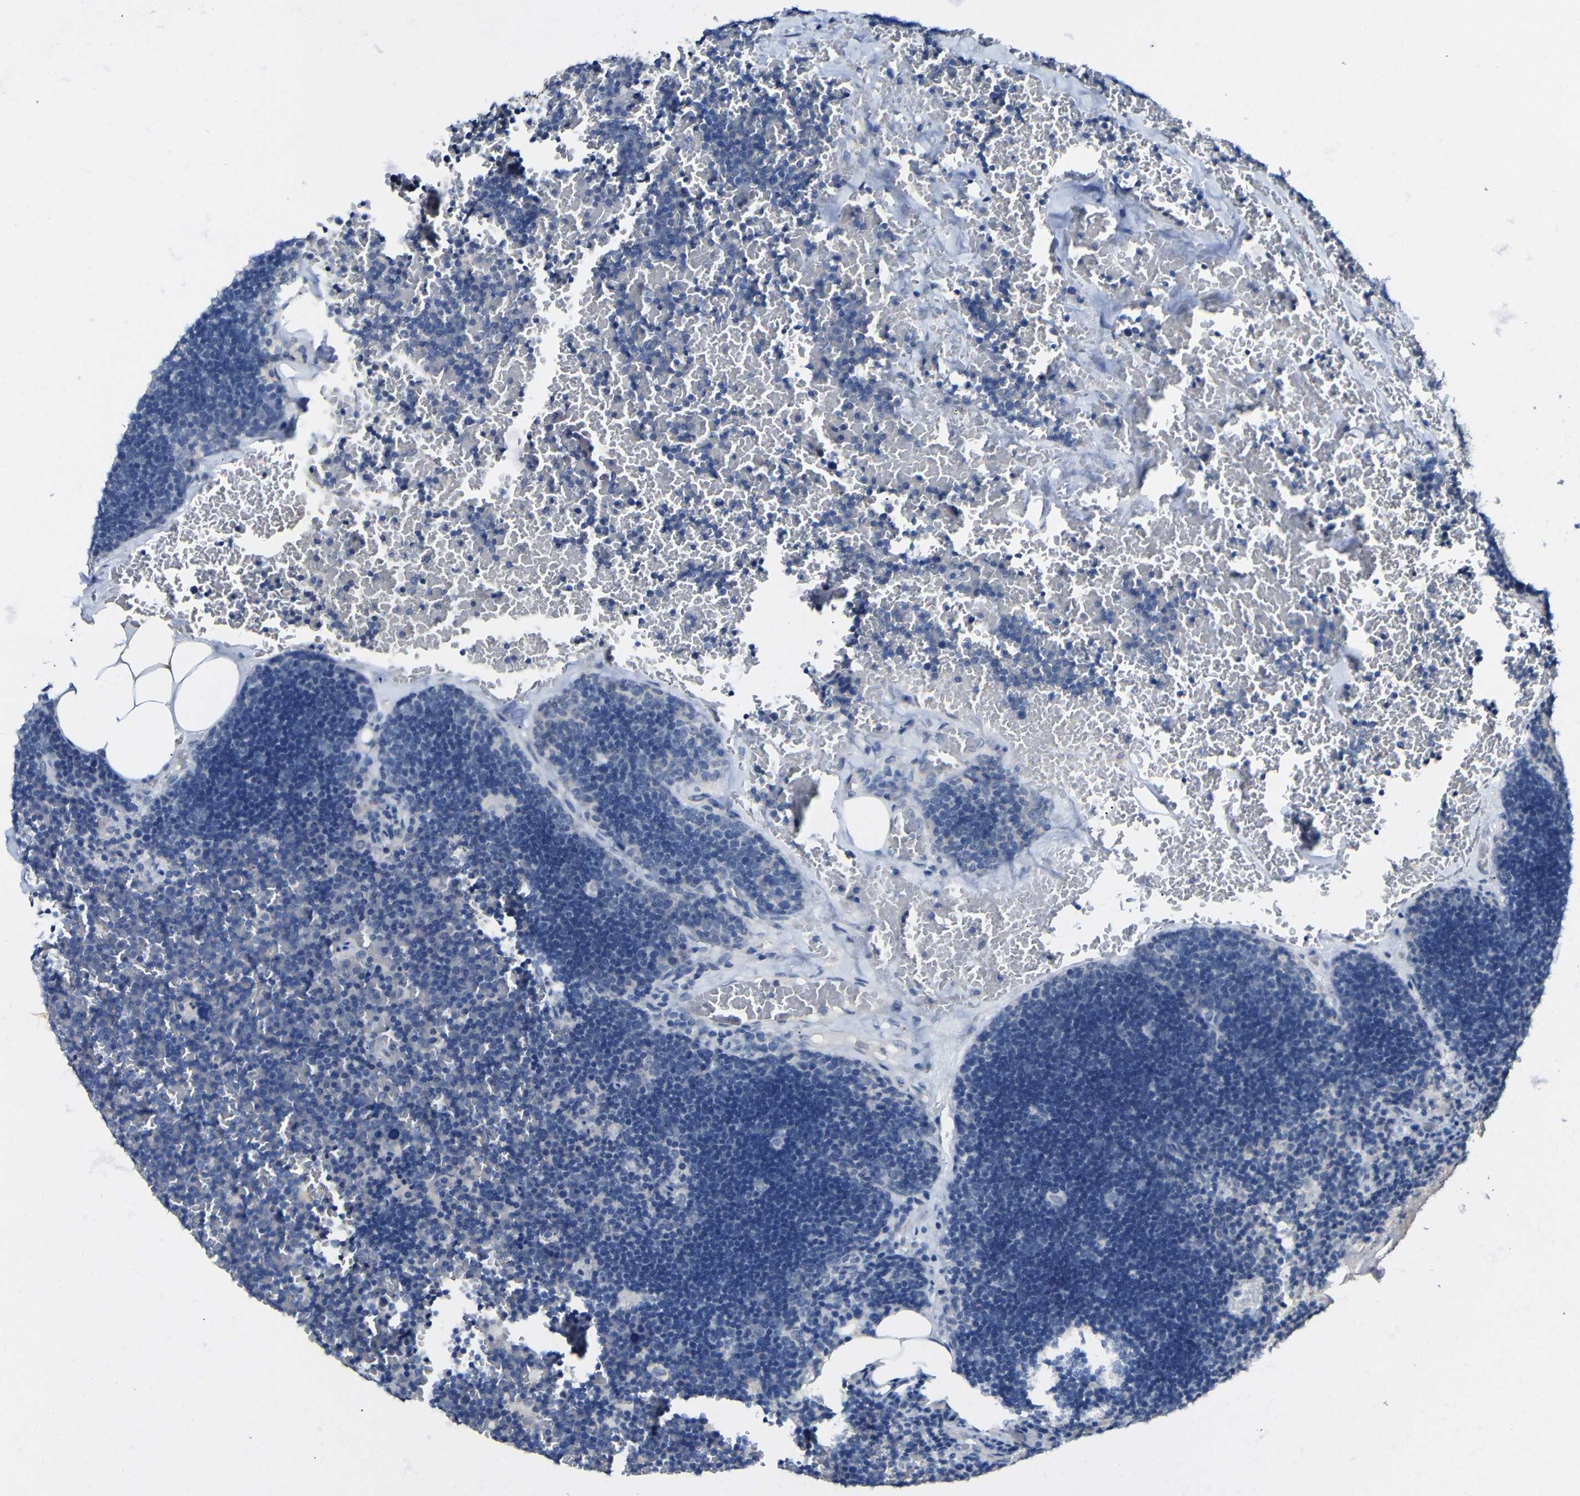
{"staining": {"intensity": "negative", "quantity": "none", "location": "none"}, "tissue": "lymph node", "cell_type": "Germinal center cells", "image_type": "normal", "snomed": [{"axis": "morphology", "description": "Normal tissue, NOS"}, {"axis": "topography", "description": "Lymph node"}], "caption": "An IHC histopathology image of unremarkable lymph node is shown. There is no staining in germinal center cells of lymph node.", "gene": "HNF1A", "patient": {"sex": "male", "age": 33}}